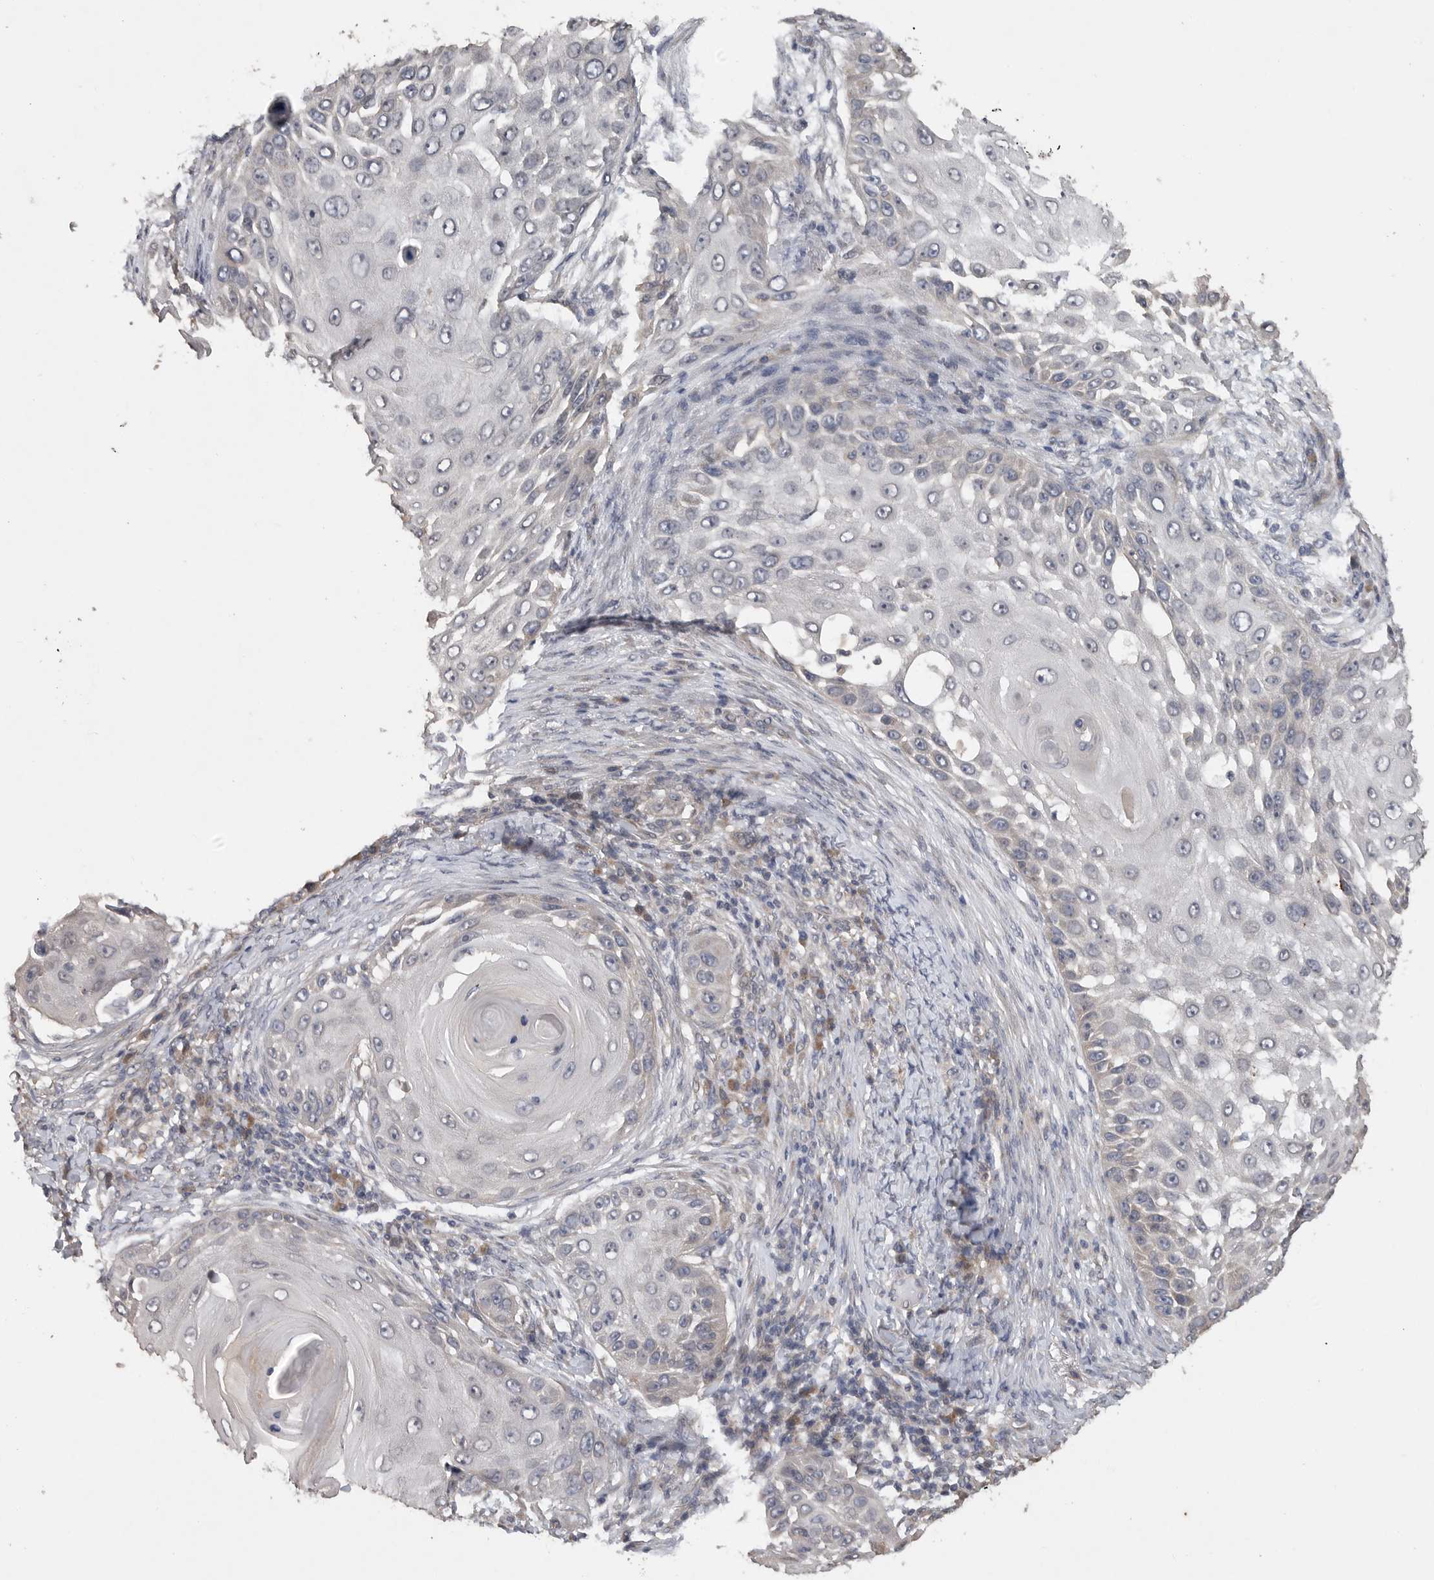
{"staining": {"intensity": "negative", "quantity": "none", "location": "none"}, "tissue": "skin cancer", "cell_type": "Tumor cells", "image_type": "cancer", "snomed": [{"axis": "morphology", "description": "Squamous cell carcinoma, NOS"}, {"axis": "topography", "description": "Skin"}], "caption": "DAB (3,3'-diaminobenzidine) immunohistochemical staining of skin cancer displays no significant staining in tumor cells.", "gene": "EDEM3", "patient": {"sex": "female", "age": 44}}